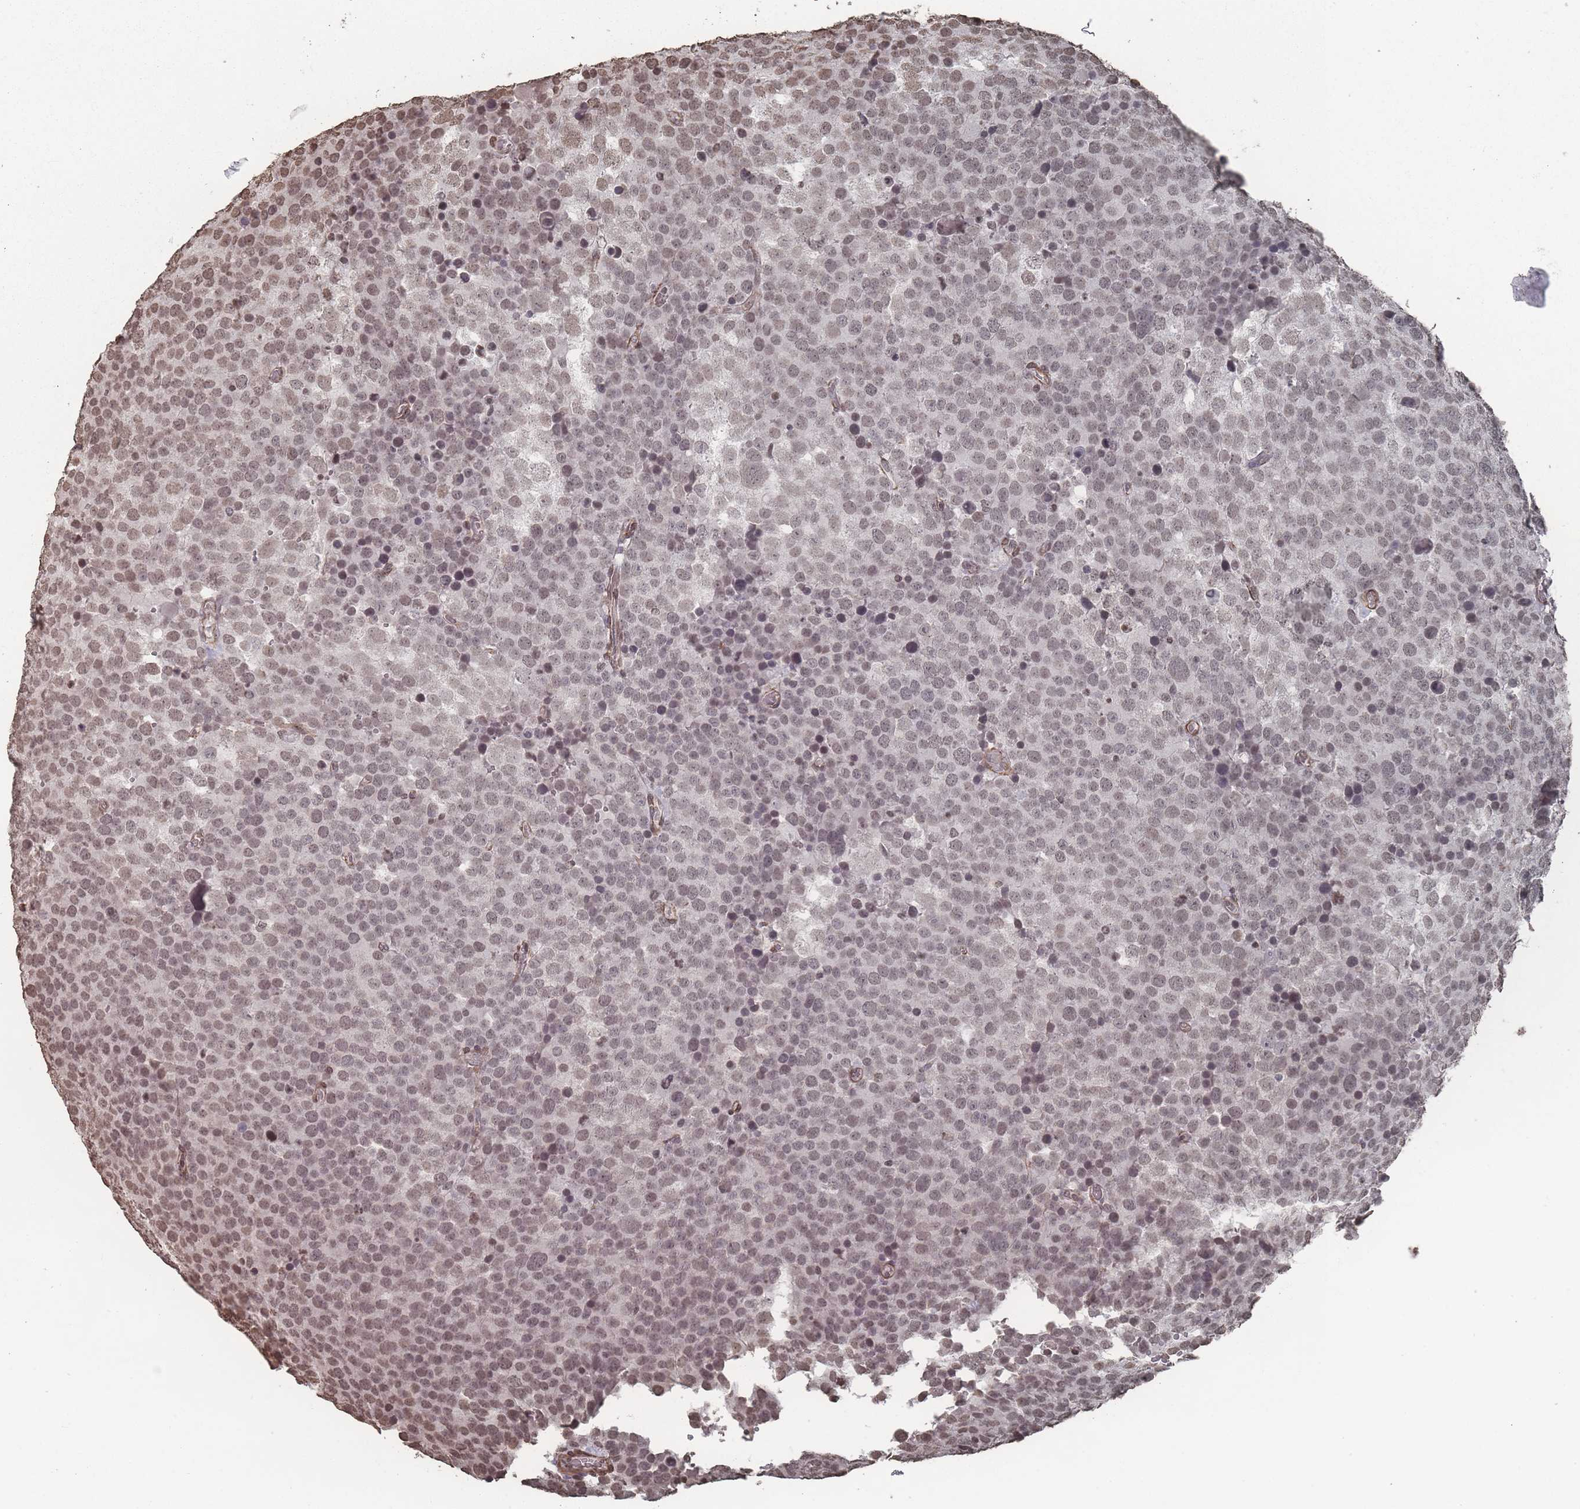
{"staining": {"intensity": "weak", "quantity": "<25%", "location": "nuclear"}, "tissue": "testis cancer", "cell_type": "Tumor cells", "image_type": "cancer", "snomed": [{"axis": "morphology", "description": "Seminoma, NOS"}, {"axis": "topography", "description": "Testis"}], "caption": "High power microscopy photomicrograph of an IHC image of seminoma (testis), revealing no significant staining in tumor cells.", "gene": "PLEKHG5", "patient": {"sex": "male", "age": 71}}